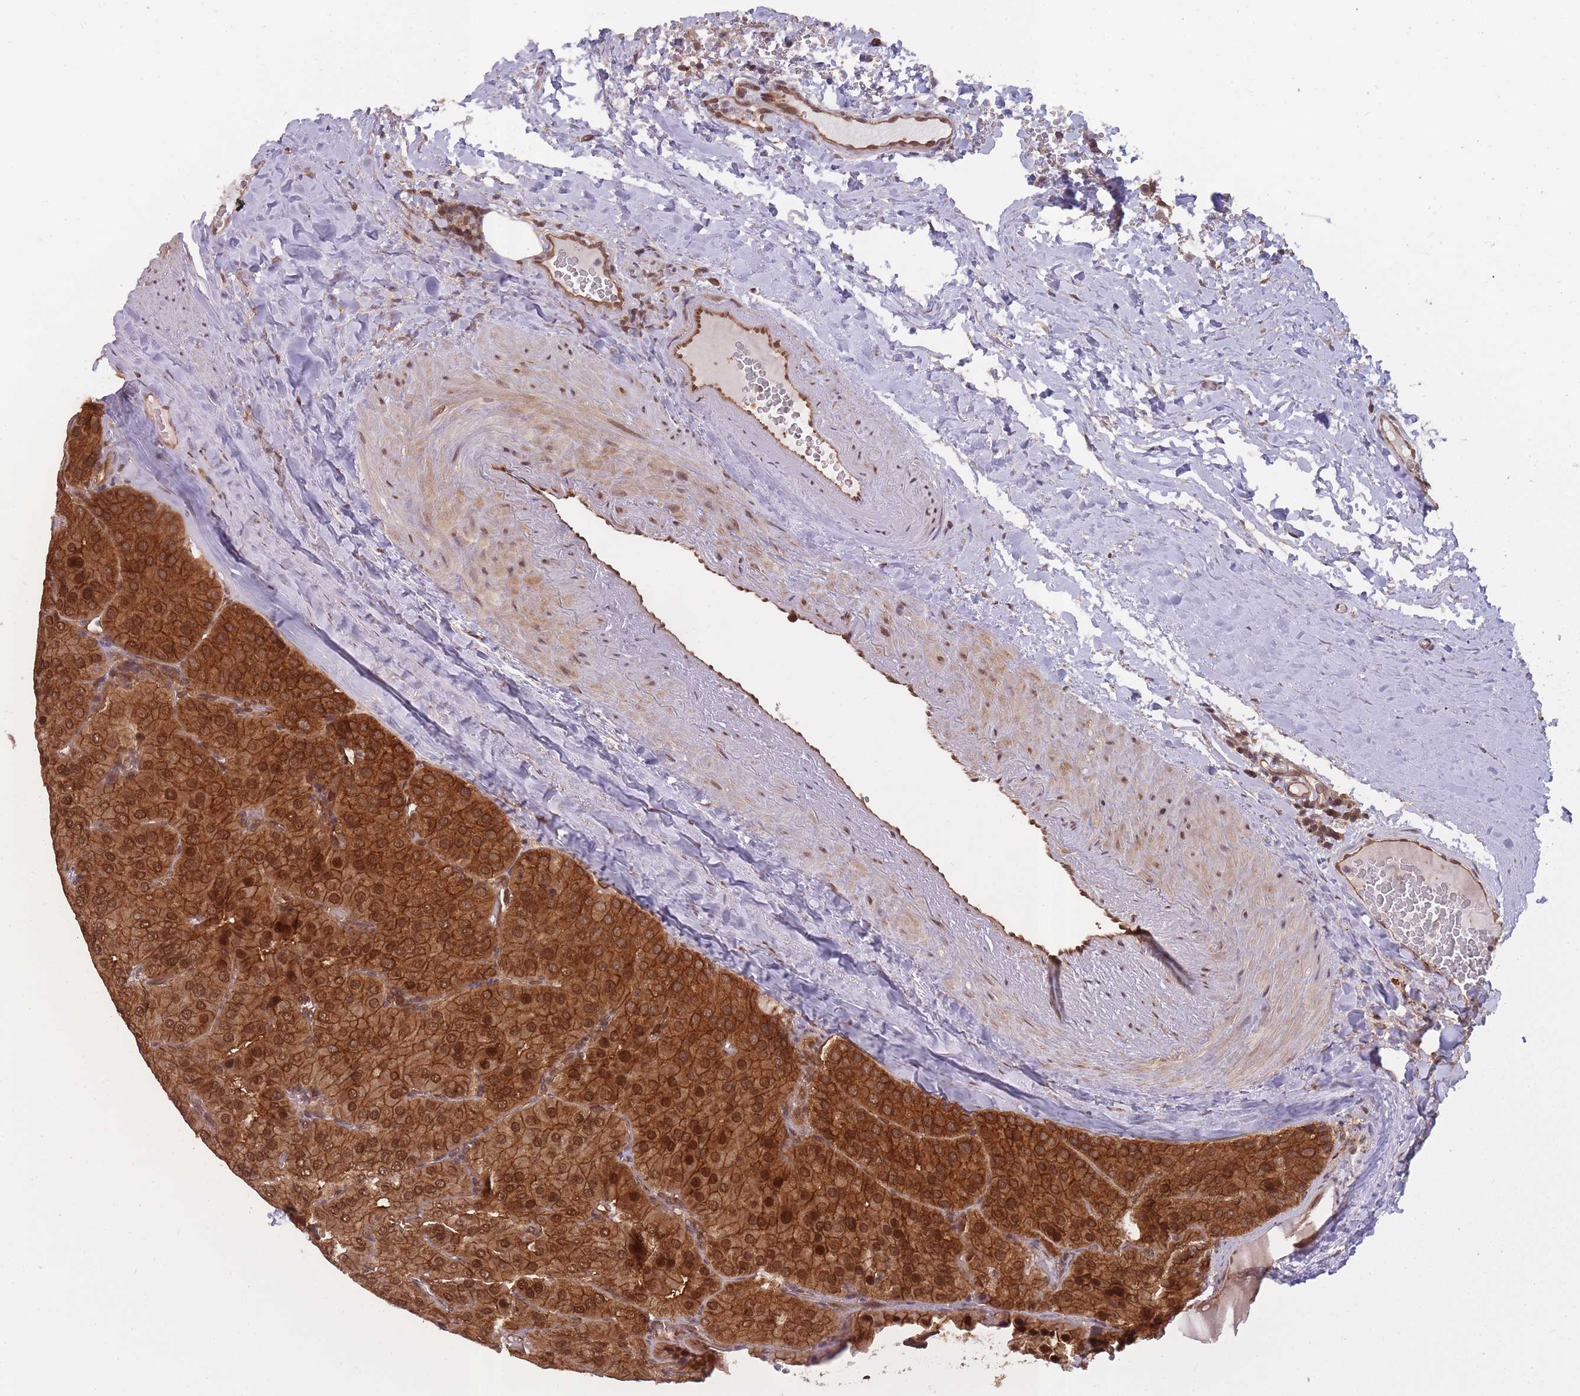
{"staining": {"intensity": "strong", "quantity": ">75%", "location": "cytoplasmic/membranous,nuclear"}, "tissue": "parathyroid gland", "cell_type": "Glandular cells", "image_type": "normal", "snomed": [{"axis": "morphology", "description": "Normal tissue, NOS"}, {"axis": "morphology", "description": "Adenoma, NOS"}, {"axis": "topography", "description": "Parathyroid gland"}], "caption": "Immunohistochemical staining of unremarkable parathyroid gland reveals high levels of strong cytoplasmic/membranous,nuclear expression in about >75% of glandular cells. (DAB IHC with brightfield microscopy, high magnification).", "gene": "PPP6R3", "patient": {"sex": "female", "age": 86}}